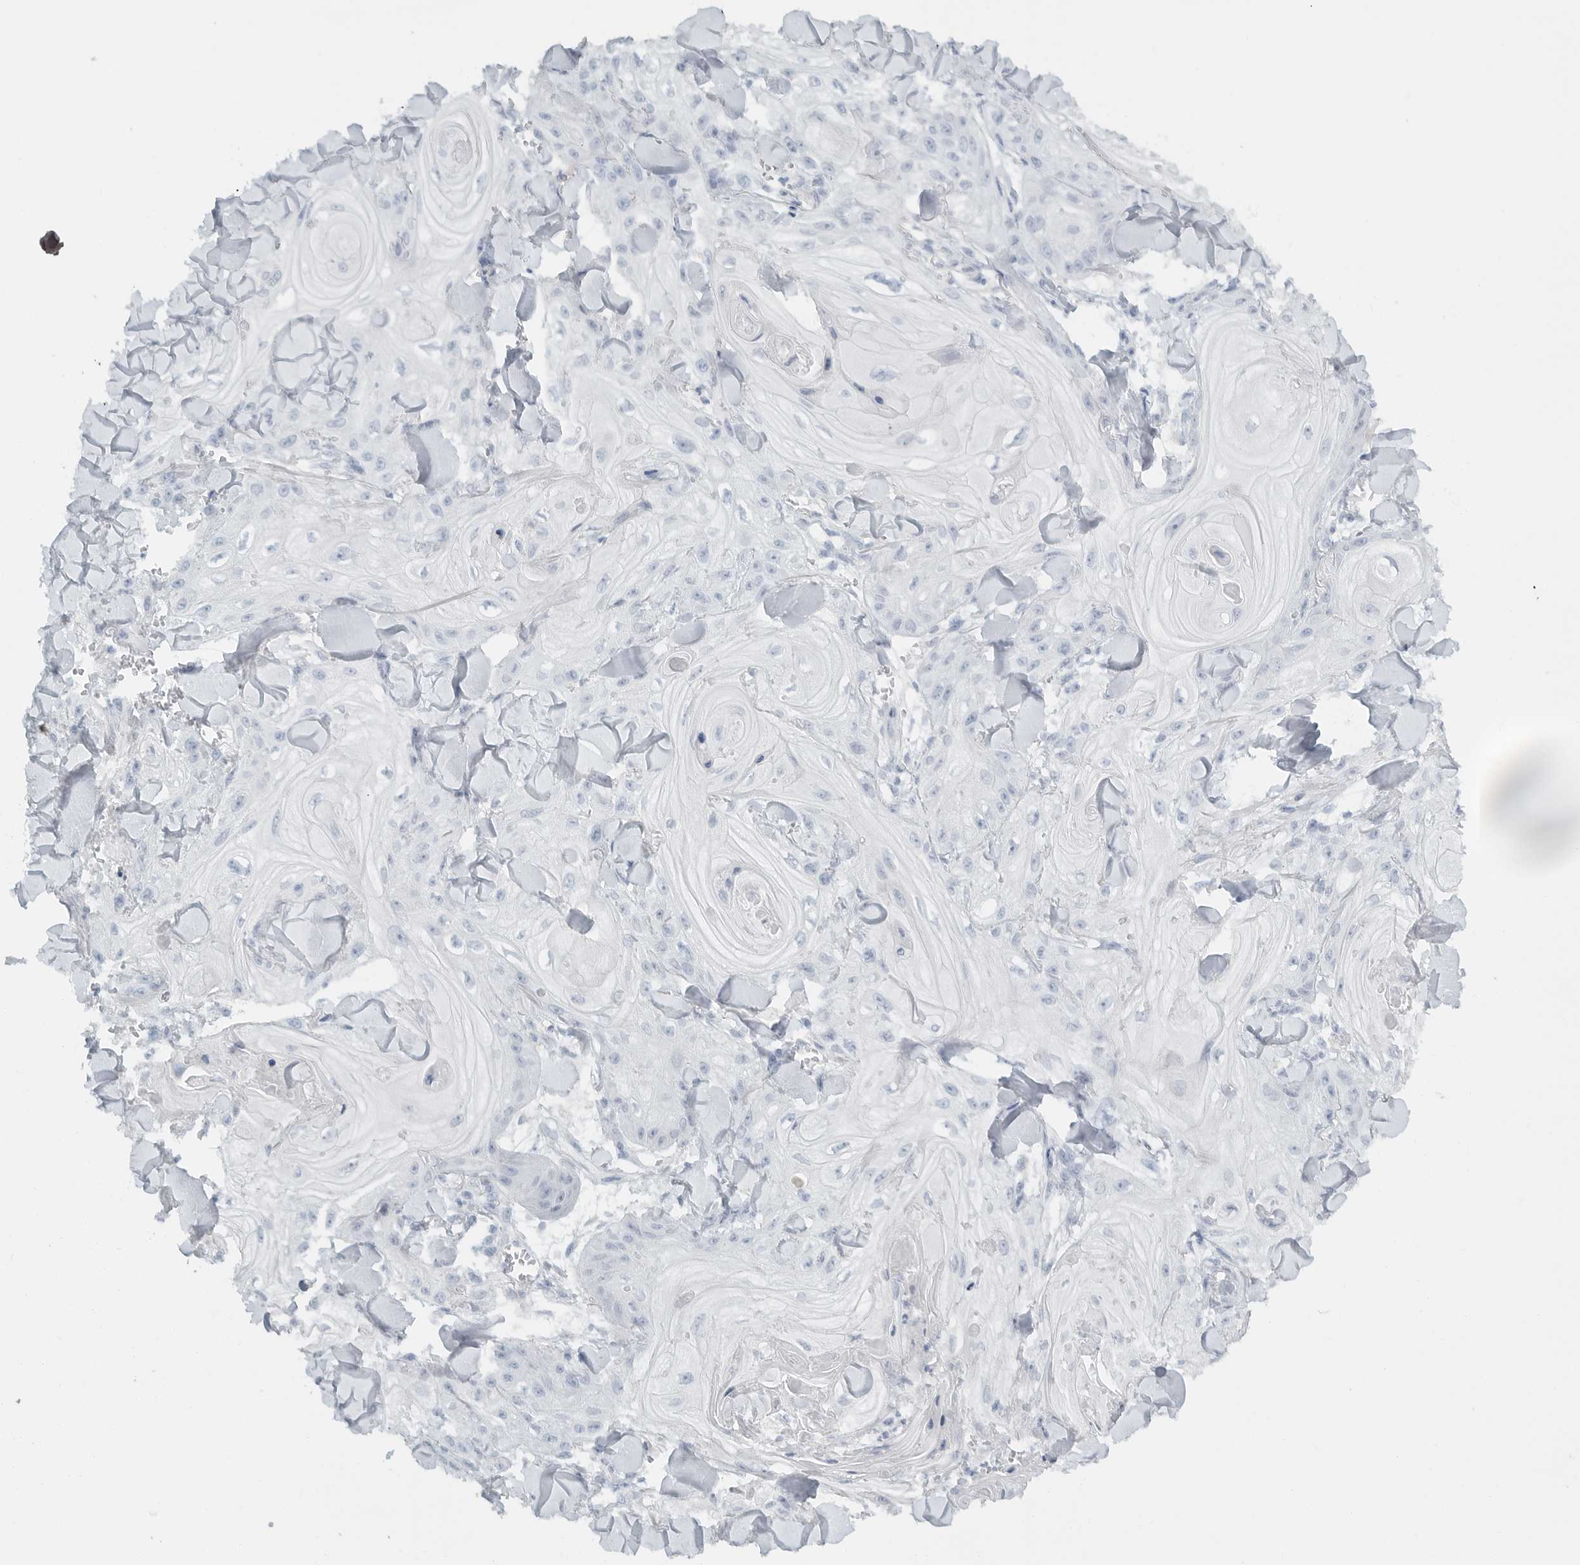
{"staining": {"intensity": "negative", "quantity": "none", "location": "none"}, "tissue": "skin cancer", "cell_type": "Tumor cells", "image_type": "cancer", "snomed": [{"axis": "morphology", "description": "Squamous cell carcinoma, NOS"}, {"axis": "topography", "description": "Skin"}], "caption": "An IHC micrograph of skin squamous cell carcinoma is shown. There is no staining in tumor cells of skin squamous cell carcinoma. Nuclei are stained in blue.", "gene": "PAM", "patient": {"sex": "male", "age": 74}}